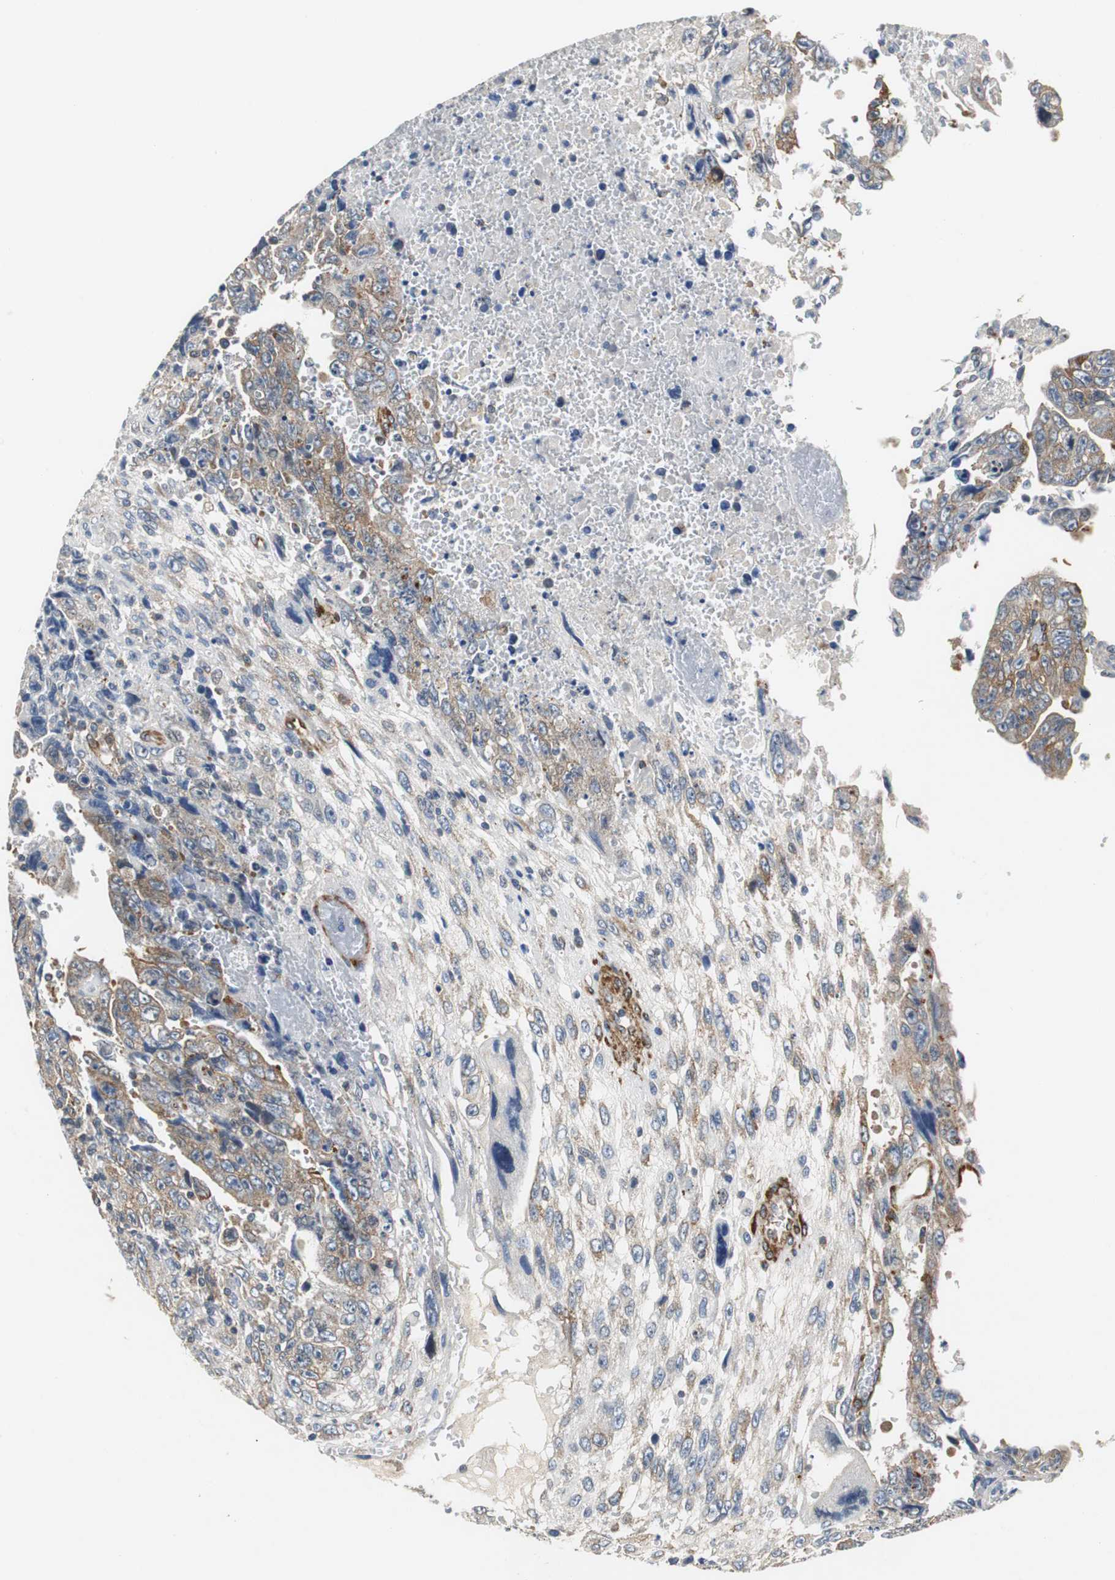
{"staining": {"intensity": "moderate", "quantity": ">75%", "location": "cytoplasmic/membranous"}, "tissue": "testis cancer", "cell_type": "Tumor cells", "image_type": "cancer", "snomed": [{"axis": "morphology", "description": "Carcinoma, Embryonal, NOS"}, {"axis": "topography", "description": "Testis"}], "caption": "Protein analysis of testis embryonal carcinoma tissue reveals moderate cytoplasmic/membranous positivity in approximately >75% of tumor cells.", "gene": "ISCU", "patient": {"sex": "male", "age": 28}}